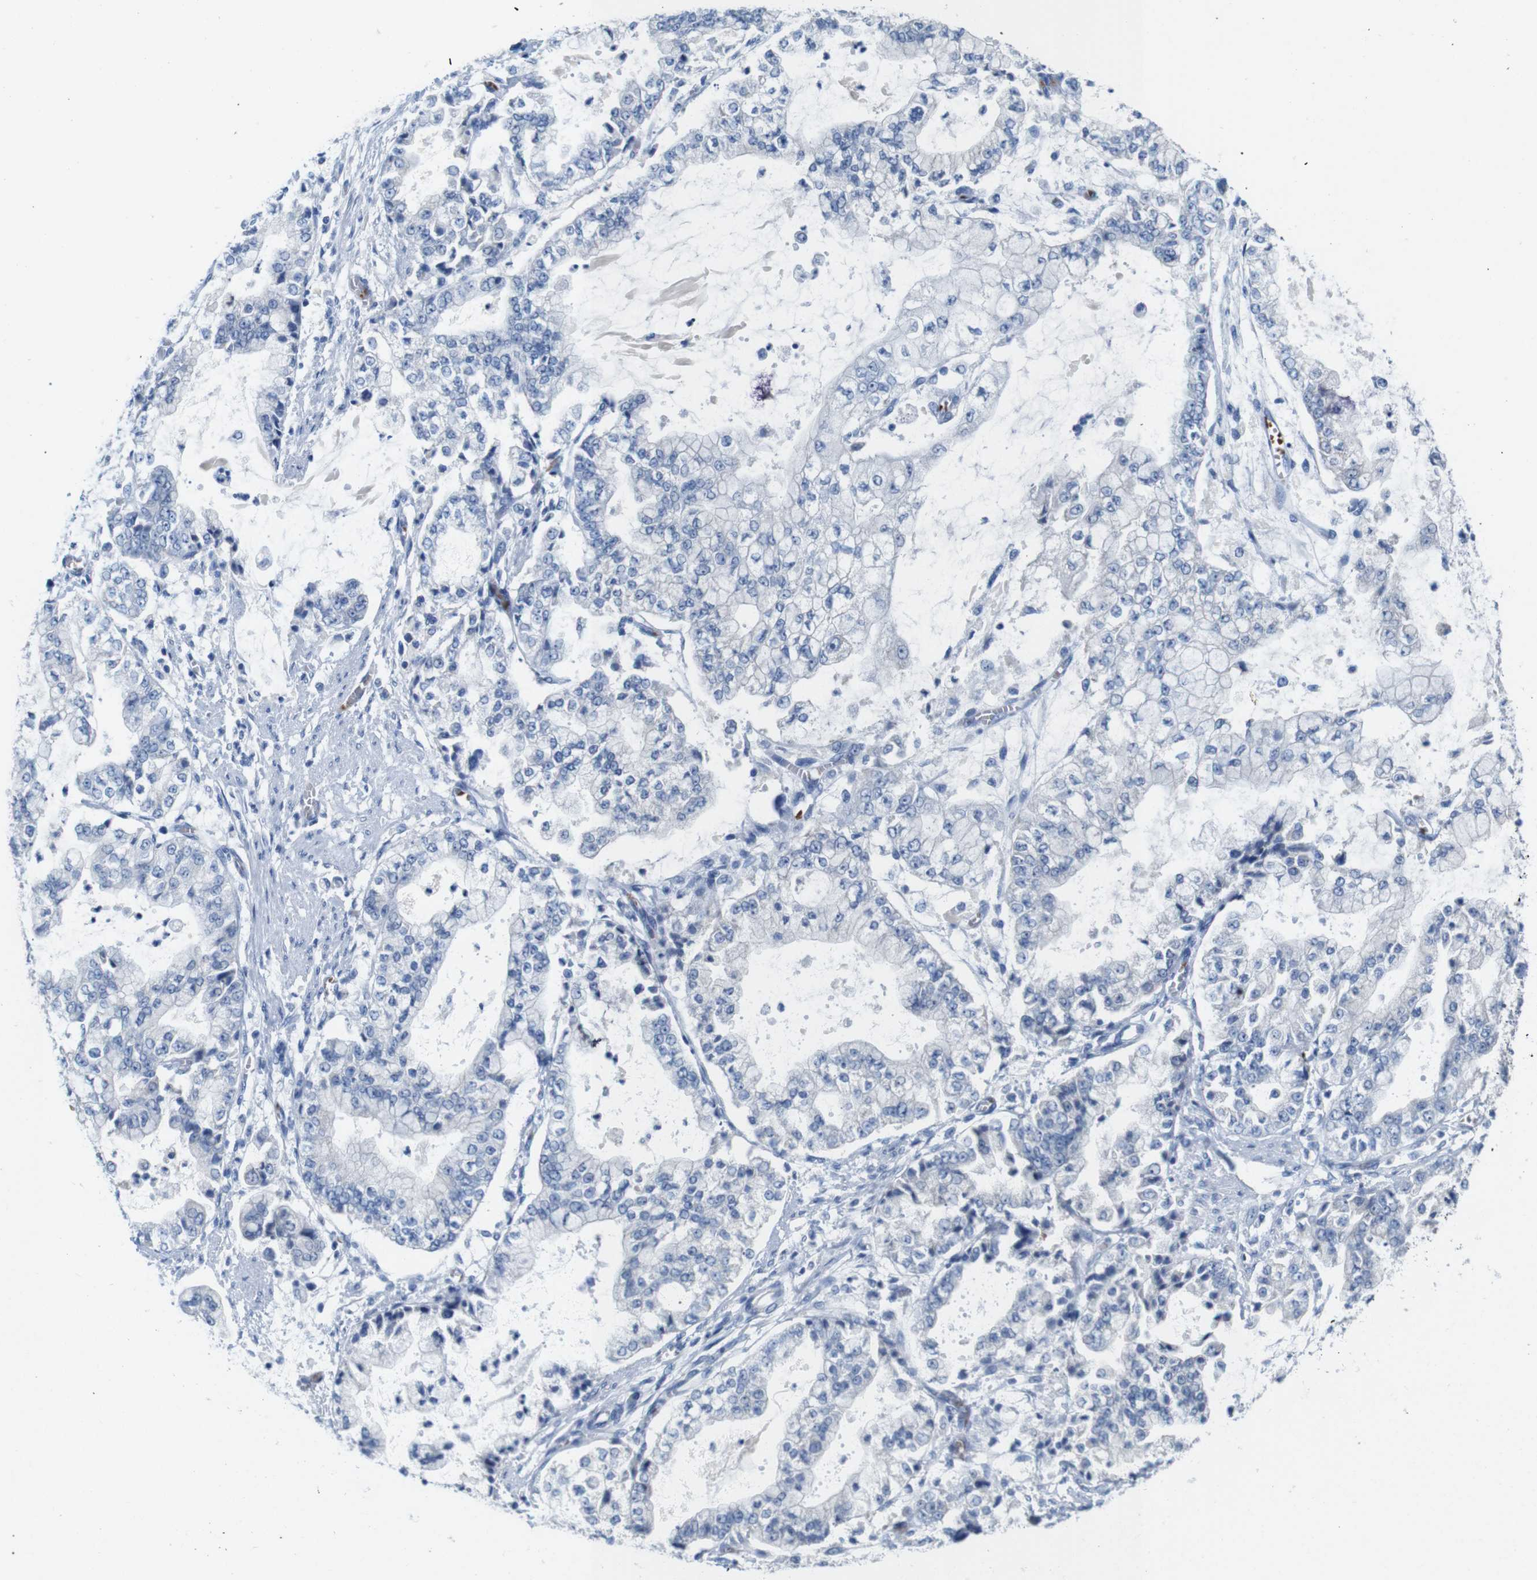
{"staining": {"intensity": "negative", "quantity": "none", "location": "none"}, "tissue": "stomach cancer", "cell_type": "Tumor cells", "image_type": "cancer", "snomed": [{"axis": "morphology", "description": "Adenocarcinoma, NOS"}, {"axis": "topography", "description": "Stomach"}], "caption": "Micrograph shows no protein positivity in tumor cells of adenocarcinoma (stomach) tissue.", "gene": "IGSF8", "patient": {"sex": "male", "age": 76}}